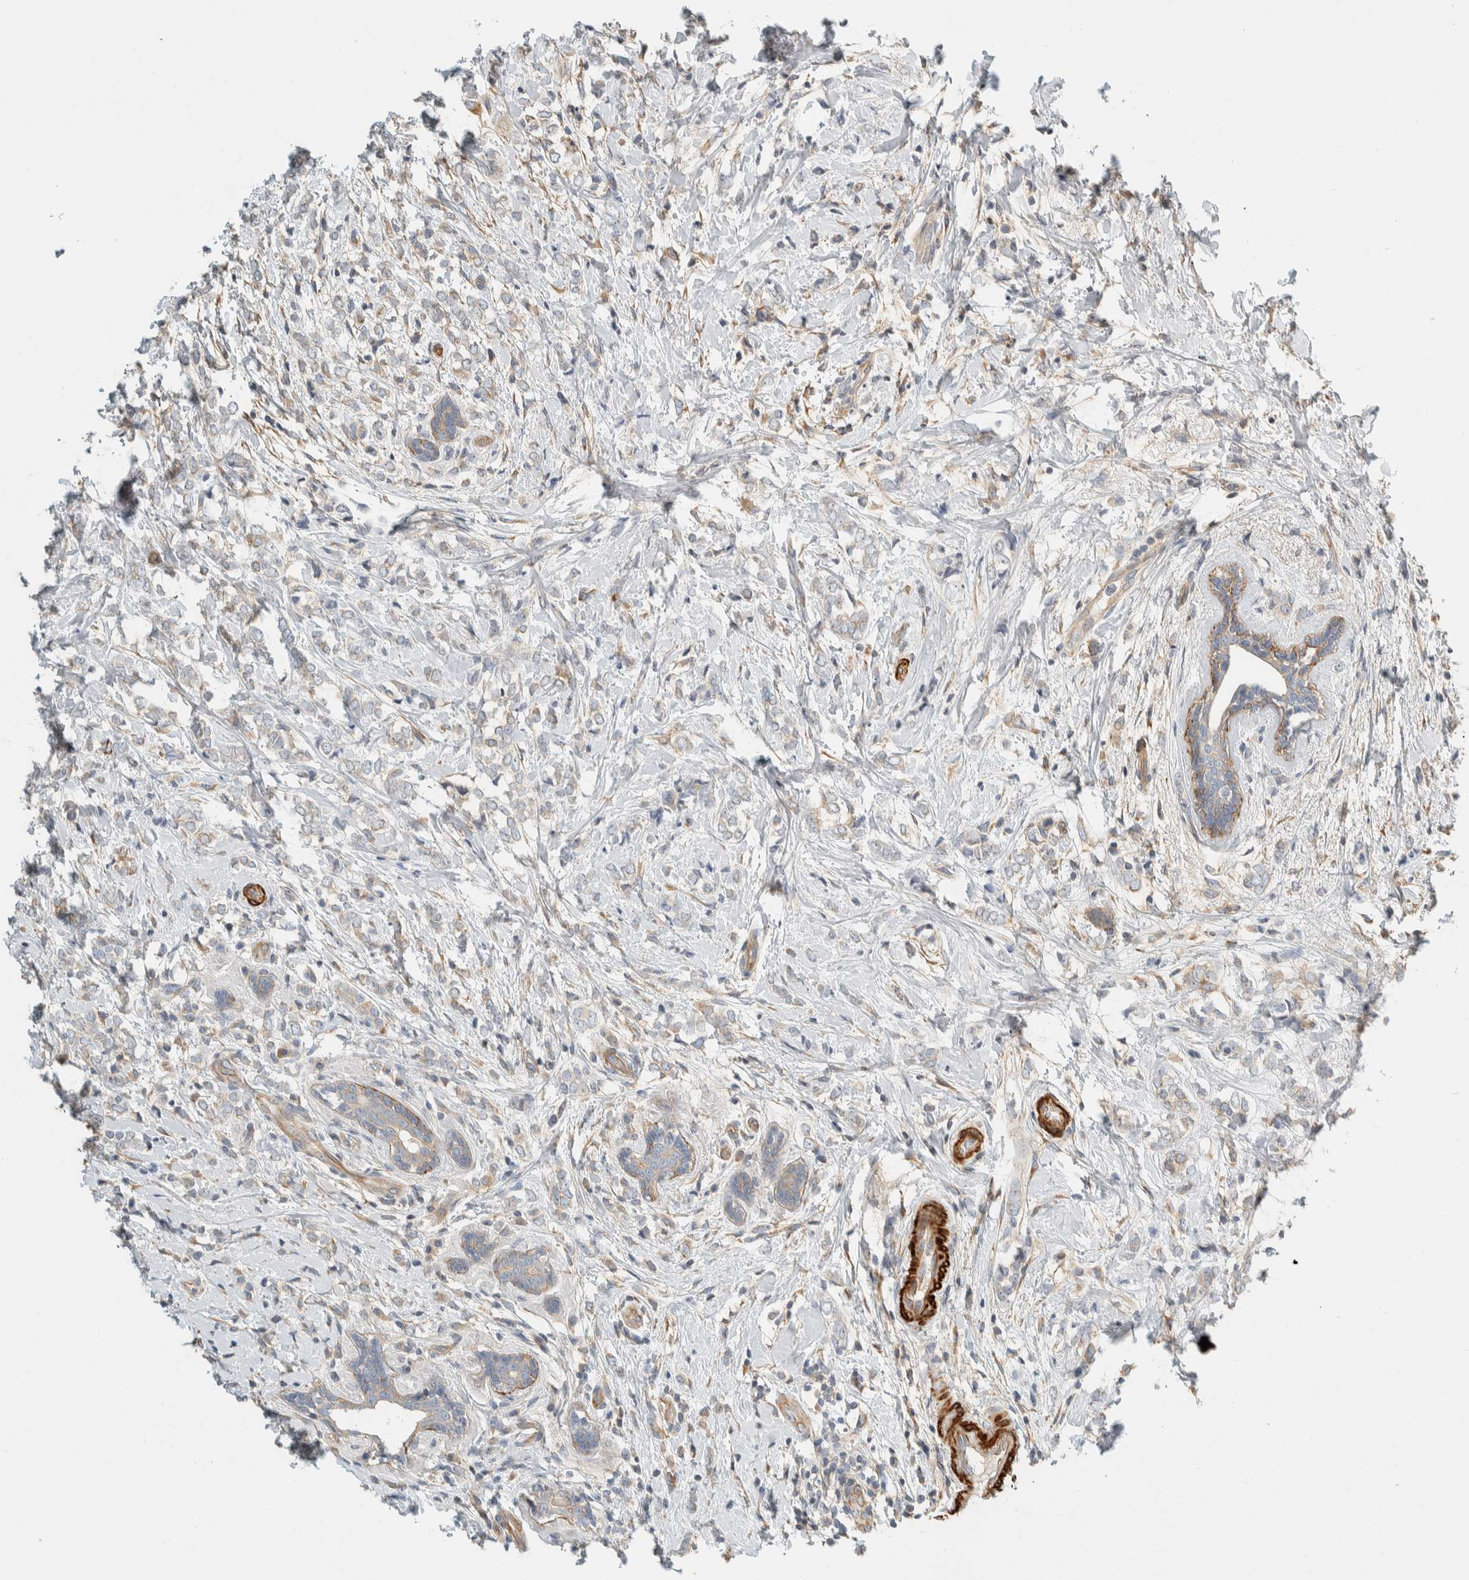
{"staining": {"intensity": "weak", "quantity": "<25%", "location": "cytoplasmic/membranous"}, "tissue": "breast cancer", "cell_type": "Tumor cells", "image_type": "cancer", "snomed": [{"axis": "morphology", "description": "Normal tissue, NOS"}, {"axis": "morphology", "description": "Lobular carcinoma"}, {"axis": "topography", "description": "Breast"}], "caption": "Immunohistochemistry photomicrograph of neoplastic tissue: human breast cancer (lobular carcinoma) stained with DAB shows no significant protein expression in tumor cells.", "gene": "CDR2", "patient": {"sex": "female", "age": 47}}